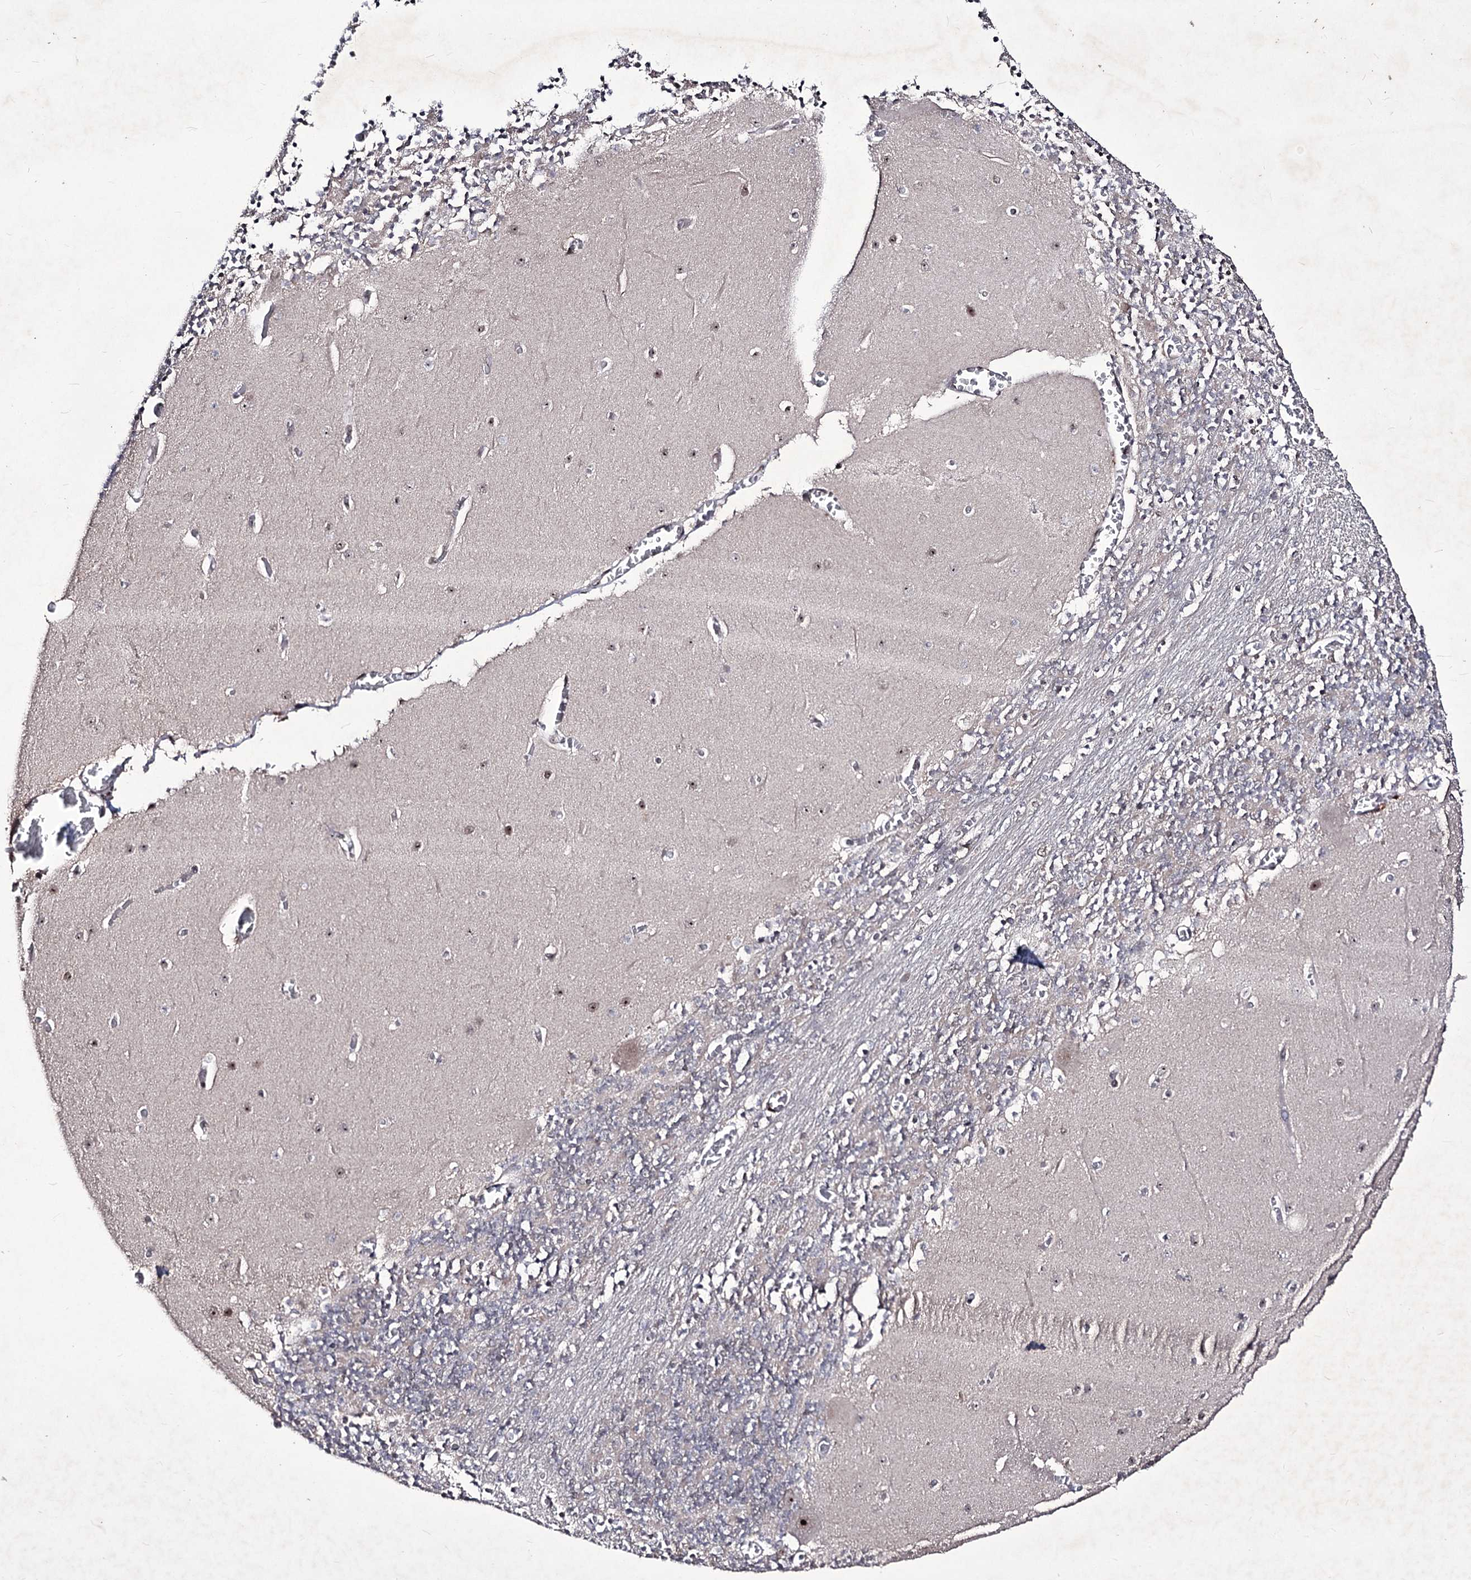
{"staining": {"intensity": "negative", "quantity": "none", "location": "none"}, "tissue": "cerebellum", "cell_type": "Cells in granular layer", "image_type": "normal", "snomed": [{"axis": "morphology", "description": "Normal tissue, NOS"}, {"axis": "topography", "description": "Cerebellum"}], "caption": "An image of human cerebellum is negative for staining in cells in granular layer. (DAB (3,3'-diaminobenzidine) immunohistochemistry with hematoxylin counter stain).", "gene": "VGLL4", "patient": {"sex": "female", "age": 28}}